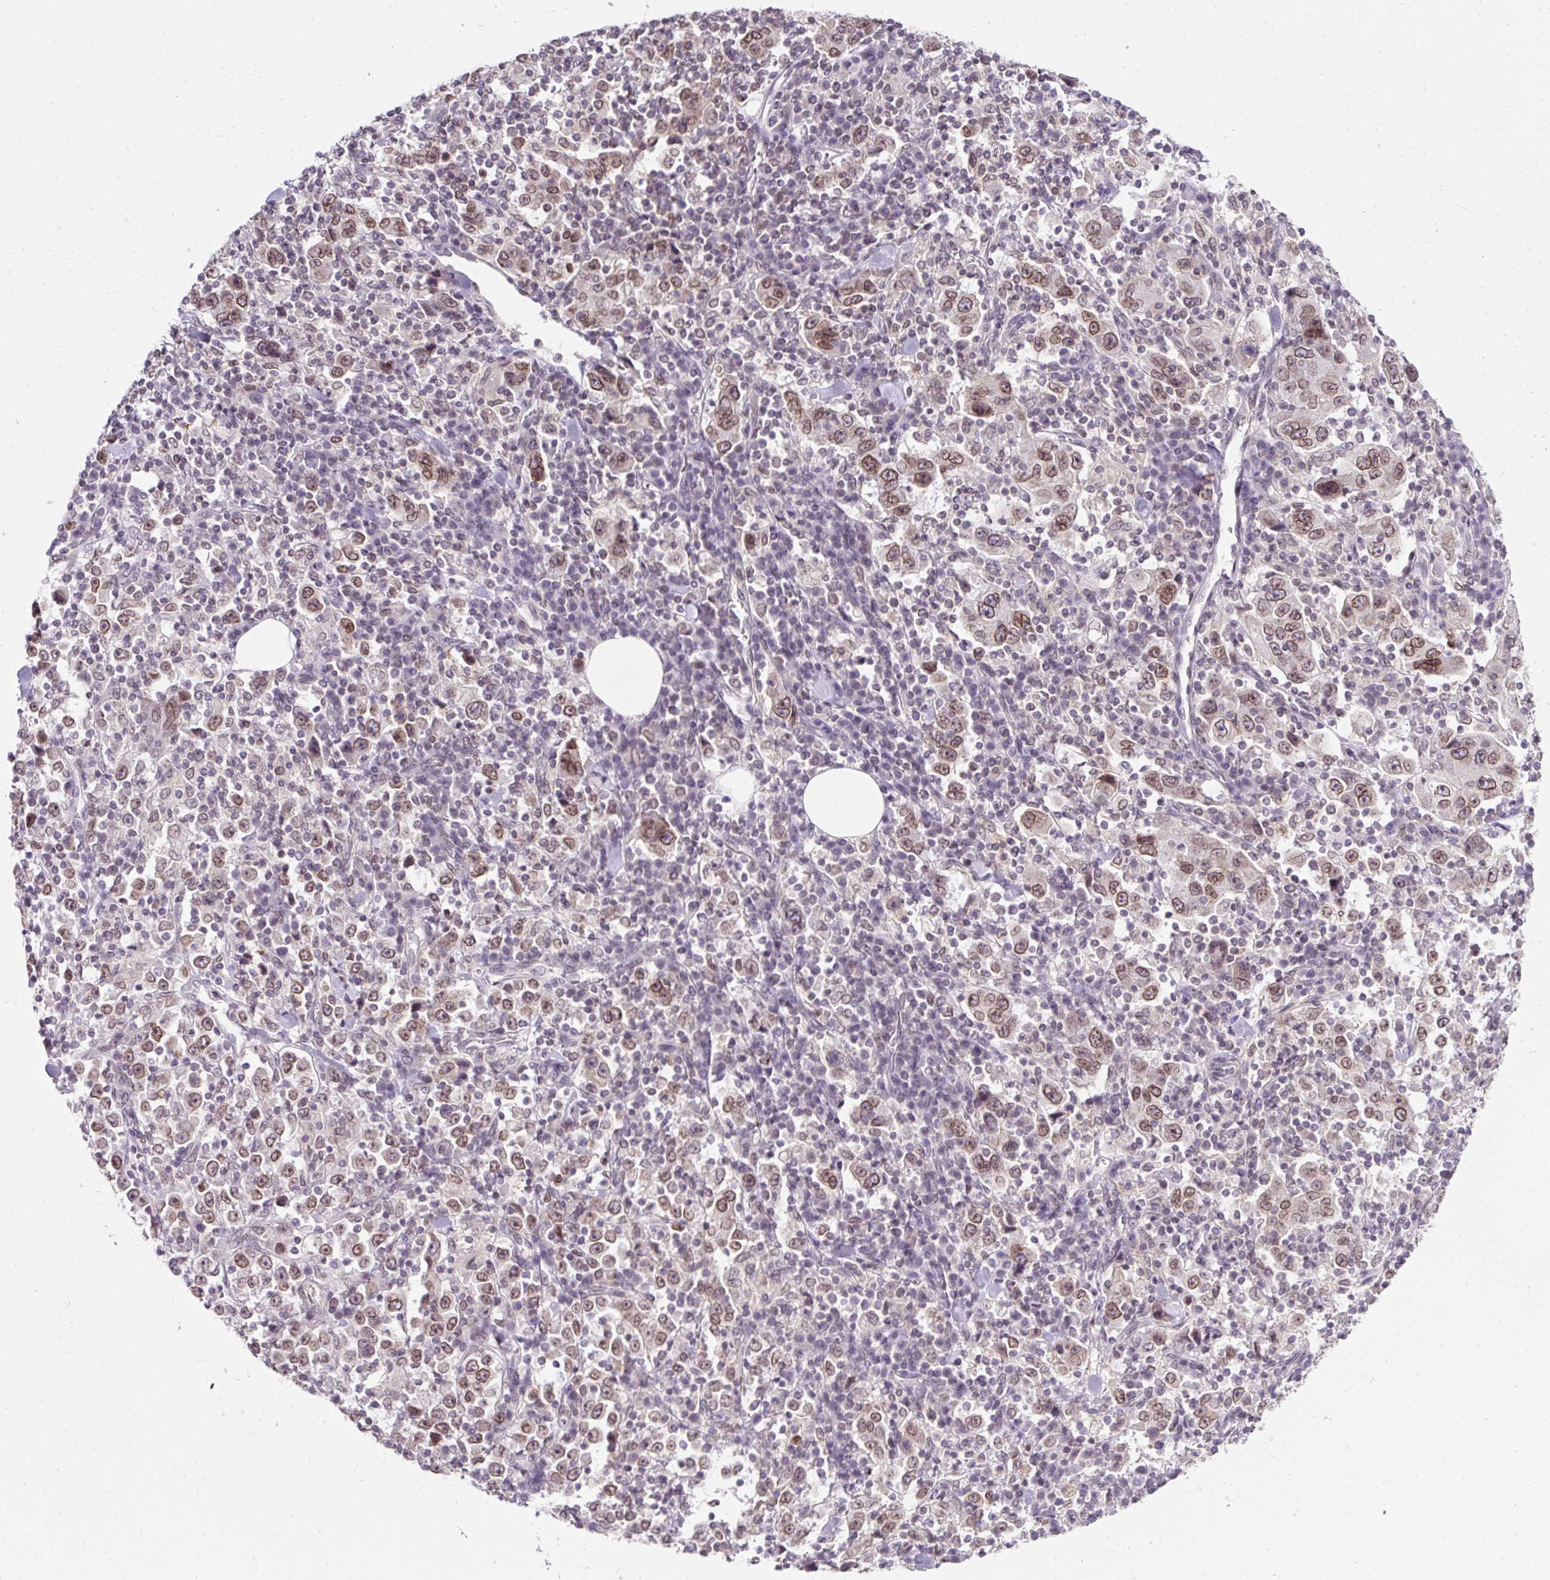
{"staining": {"intensity": "moderate", "quantity": ">75%", "location": "cytoplasmic/membranous,nuclear"}, "tissue": "stomach cancer", "cell_type": "Tumor cells", "image_type": "cancer", "snomed": [{"axis": "morphology", "description": "Normal tissue, NOS"}, {"axis": "morphology", "description": "Adenocarcinoma, NOS"}, {"axis": "topography", "description": "Stomach, upper"}, {"axis": "topography", "description": "Stomach"}], "caption": "High-magnification brightfield microscopy of stomach adenocarcinoma stained with DAB (brown) and counterstained with hematoxylin (blue). tumor cells exhibit moderate cytoplasmic/membranous and nuclear expression is present in about>75% of cells.", "gene": "ZNF610", "patient": {"sex": "male", "age": 59}}